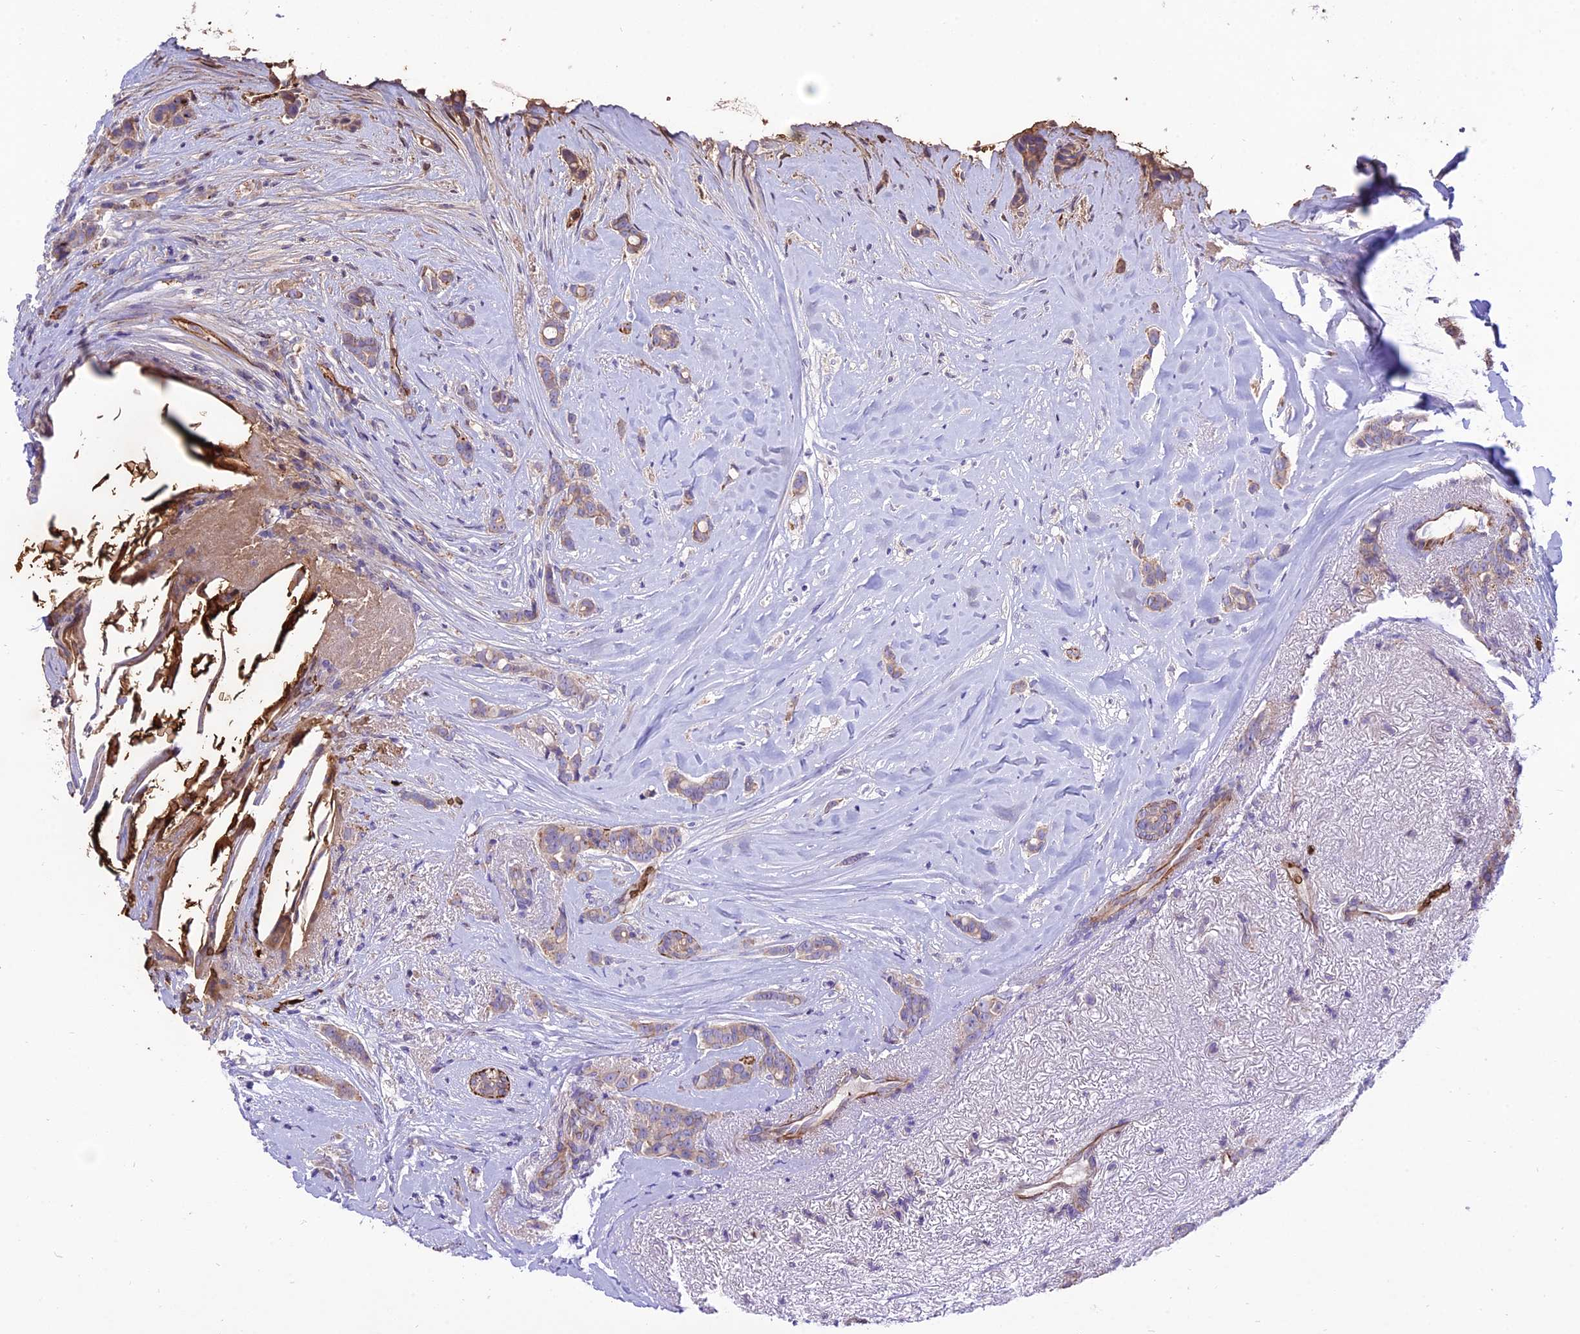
{"staining": {"intensity": "weak", "quantity": "<25%", "location": "cytoplasmic/membranous"}, "tissue": "breast cancer", "cell_type": "Tumor cells", "image_type": "cancer", "snomed": [{"axis": "morphology", "description": "Lobular carcinoma"}, {"axis": "topography", "description": "Breast"}], "caption": "Protein analysis of breast cancer demonstrates no significant staining in tumor cells.", "gene": "TTC4", "patient": {"sex": "female", "age": 51}}